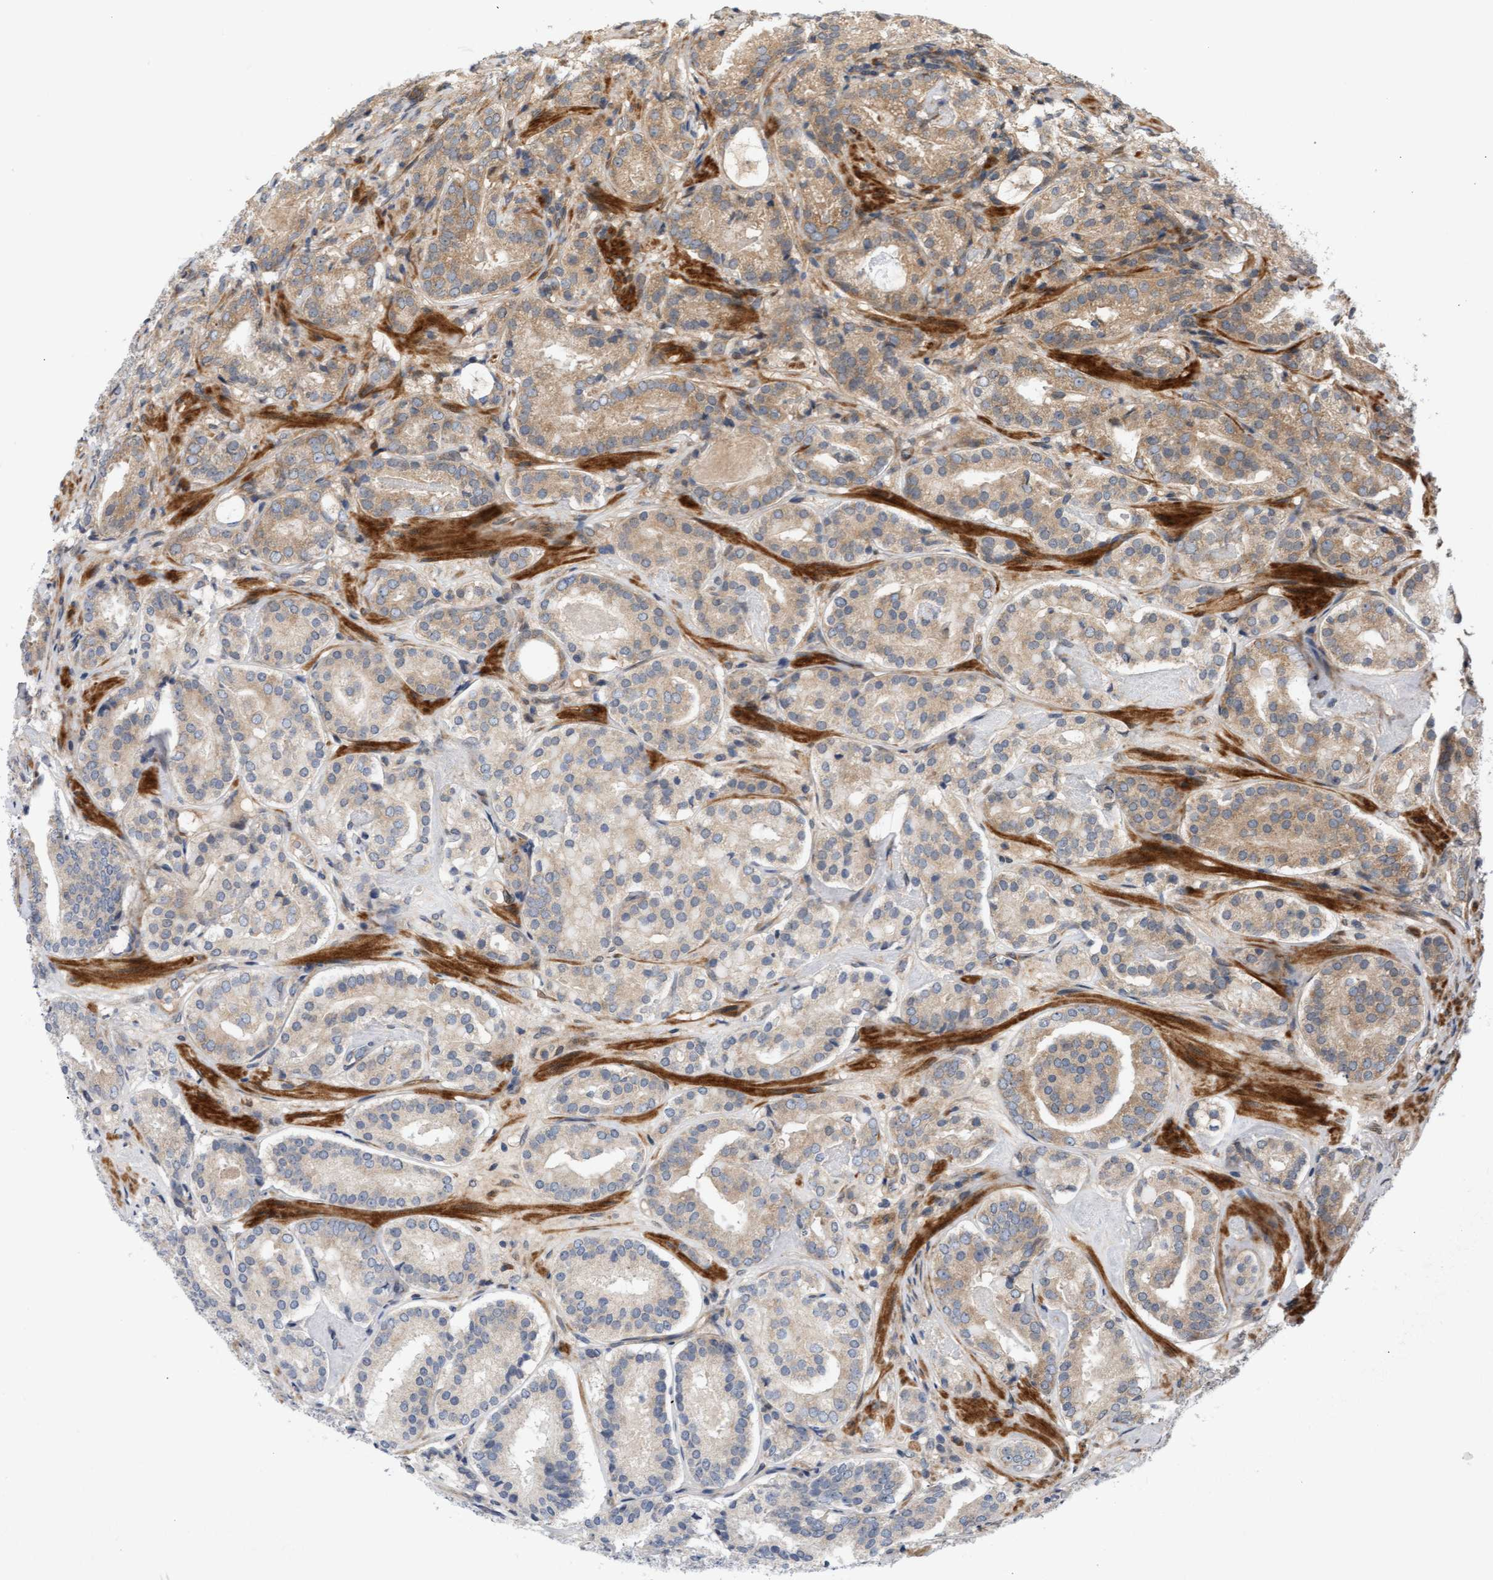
{"staining": {"intensity": "moderate", "quantity": "25%-75%", "location": "cytoplasmic/membranous"}, "tissue": "prostate cancer", "cell_type": "Tumor cells", "image_type": "cancer", "snomed": [{"axis": "morphology", "description": "Adenocarcinoma, Low grade"}, {"axis": "topography", "description": "Prostate"}], "caption": "Moderate cytoplasmic/membranous protein staining is identified in approximately 25%-75% of tumor cells in prostate cancer.", "gene": "BAHCC1", "patient": {"sex": "male", "age": 69}}